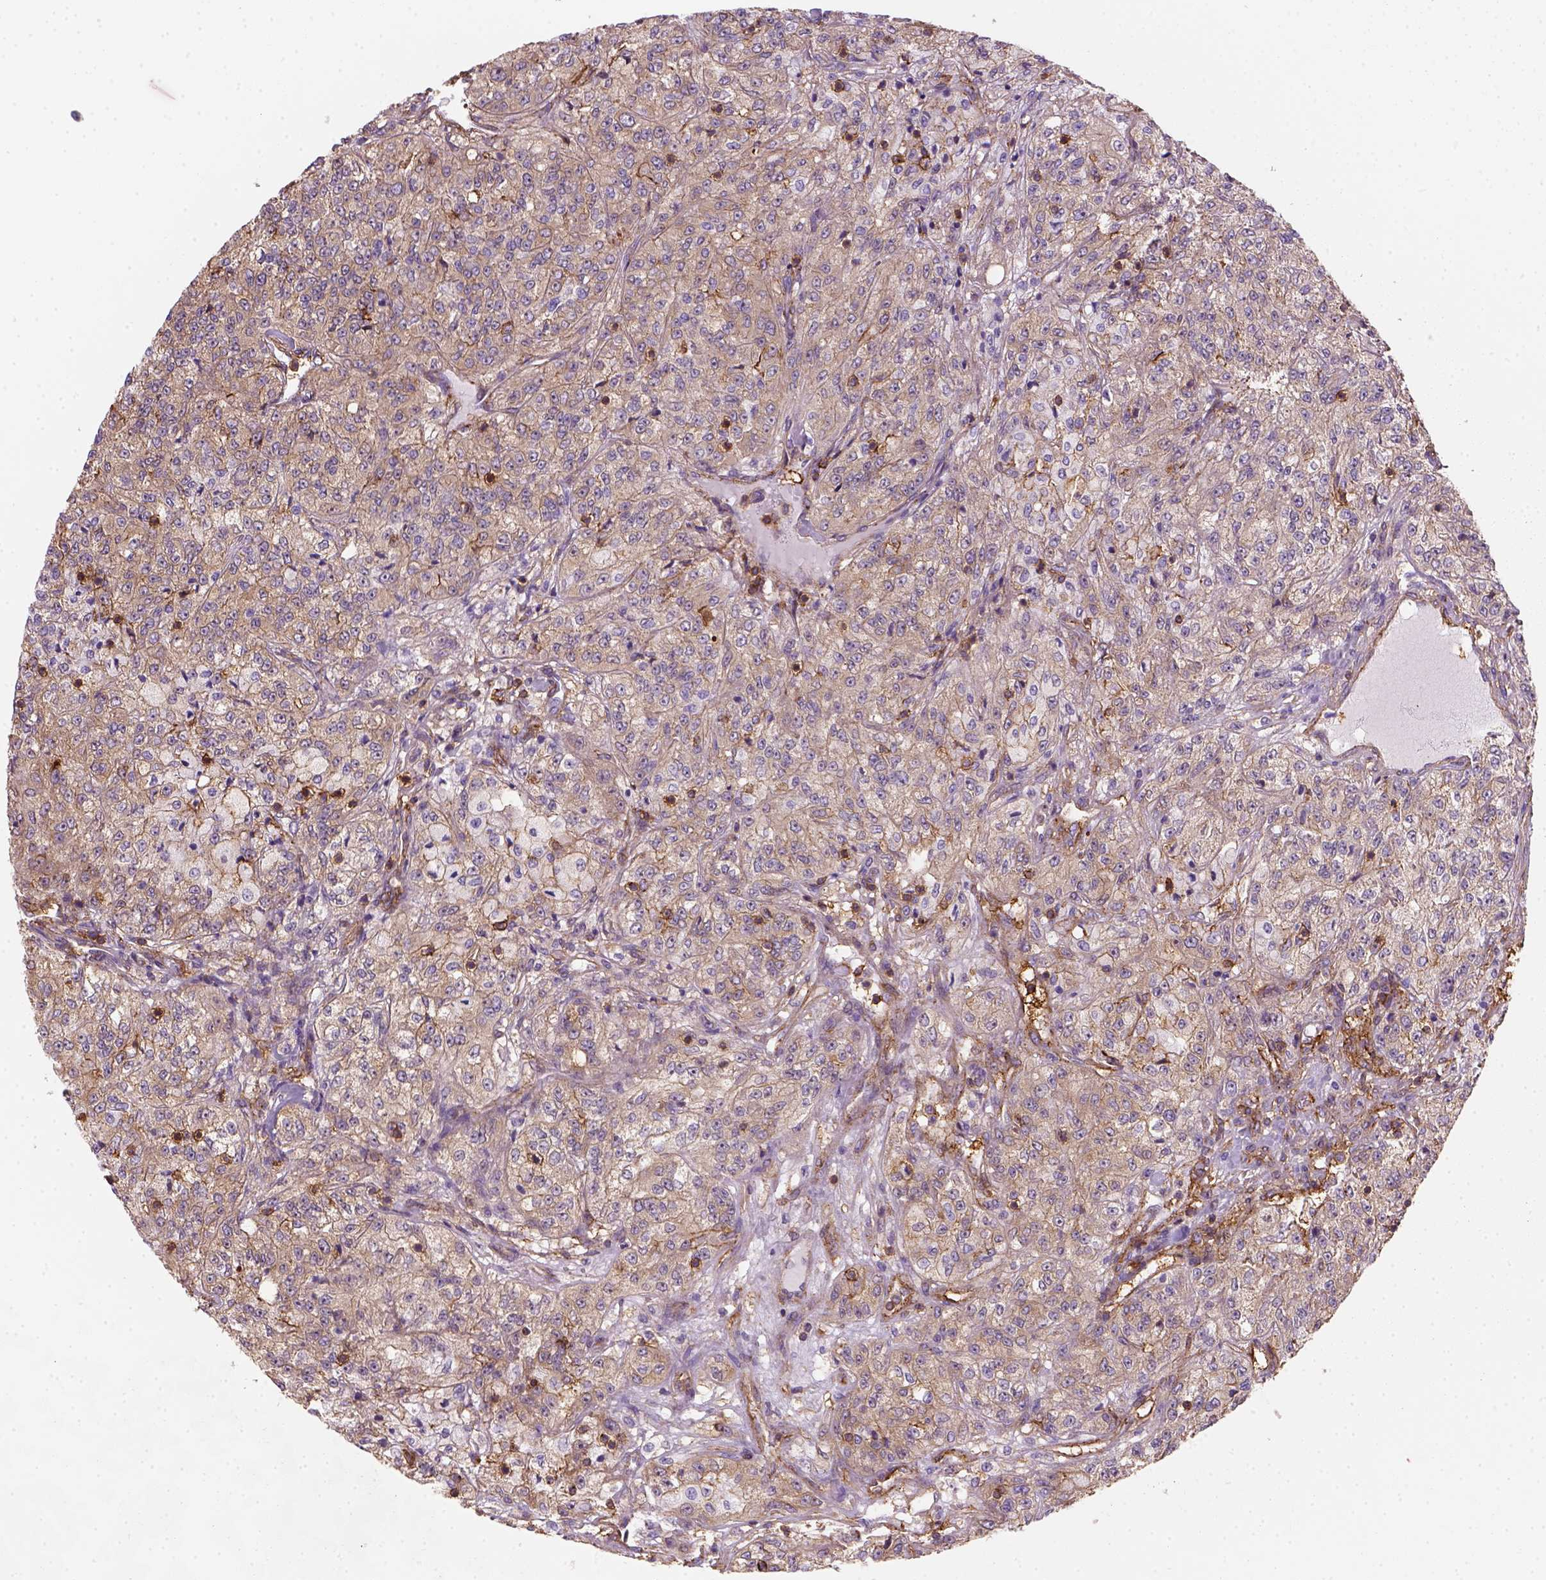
{"staining": {"intensity": "moderate", "quantity": ">75%", "location": "cytoplasmic/membranous"}, "tissue": "renal cancer", "cell_type": "Tumor cells", "image_type": "cancer", "snomed": [{"axis": "morphology", "description": "Adenocarcinoma, NOS"}, {"axis": "topography", "description": "Kidney"}], "caption": "Protein expression analysis of renal adenocarcinoma exhibits moderate cytoplasmic/membranous expression in about >75% of tumor cells.", "gene": "GPRC5D", "patient": {"sex": "female", "age": 63}}